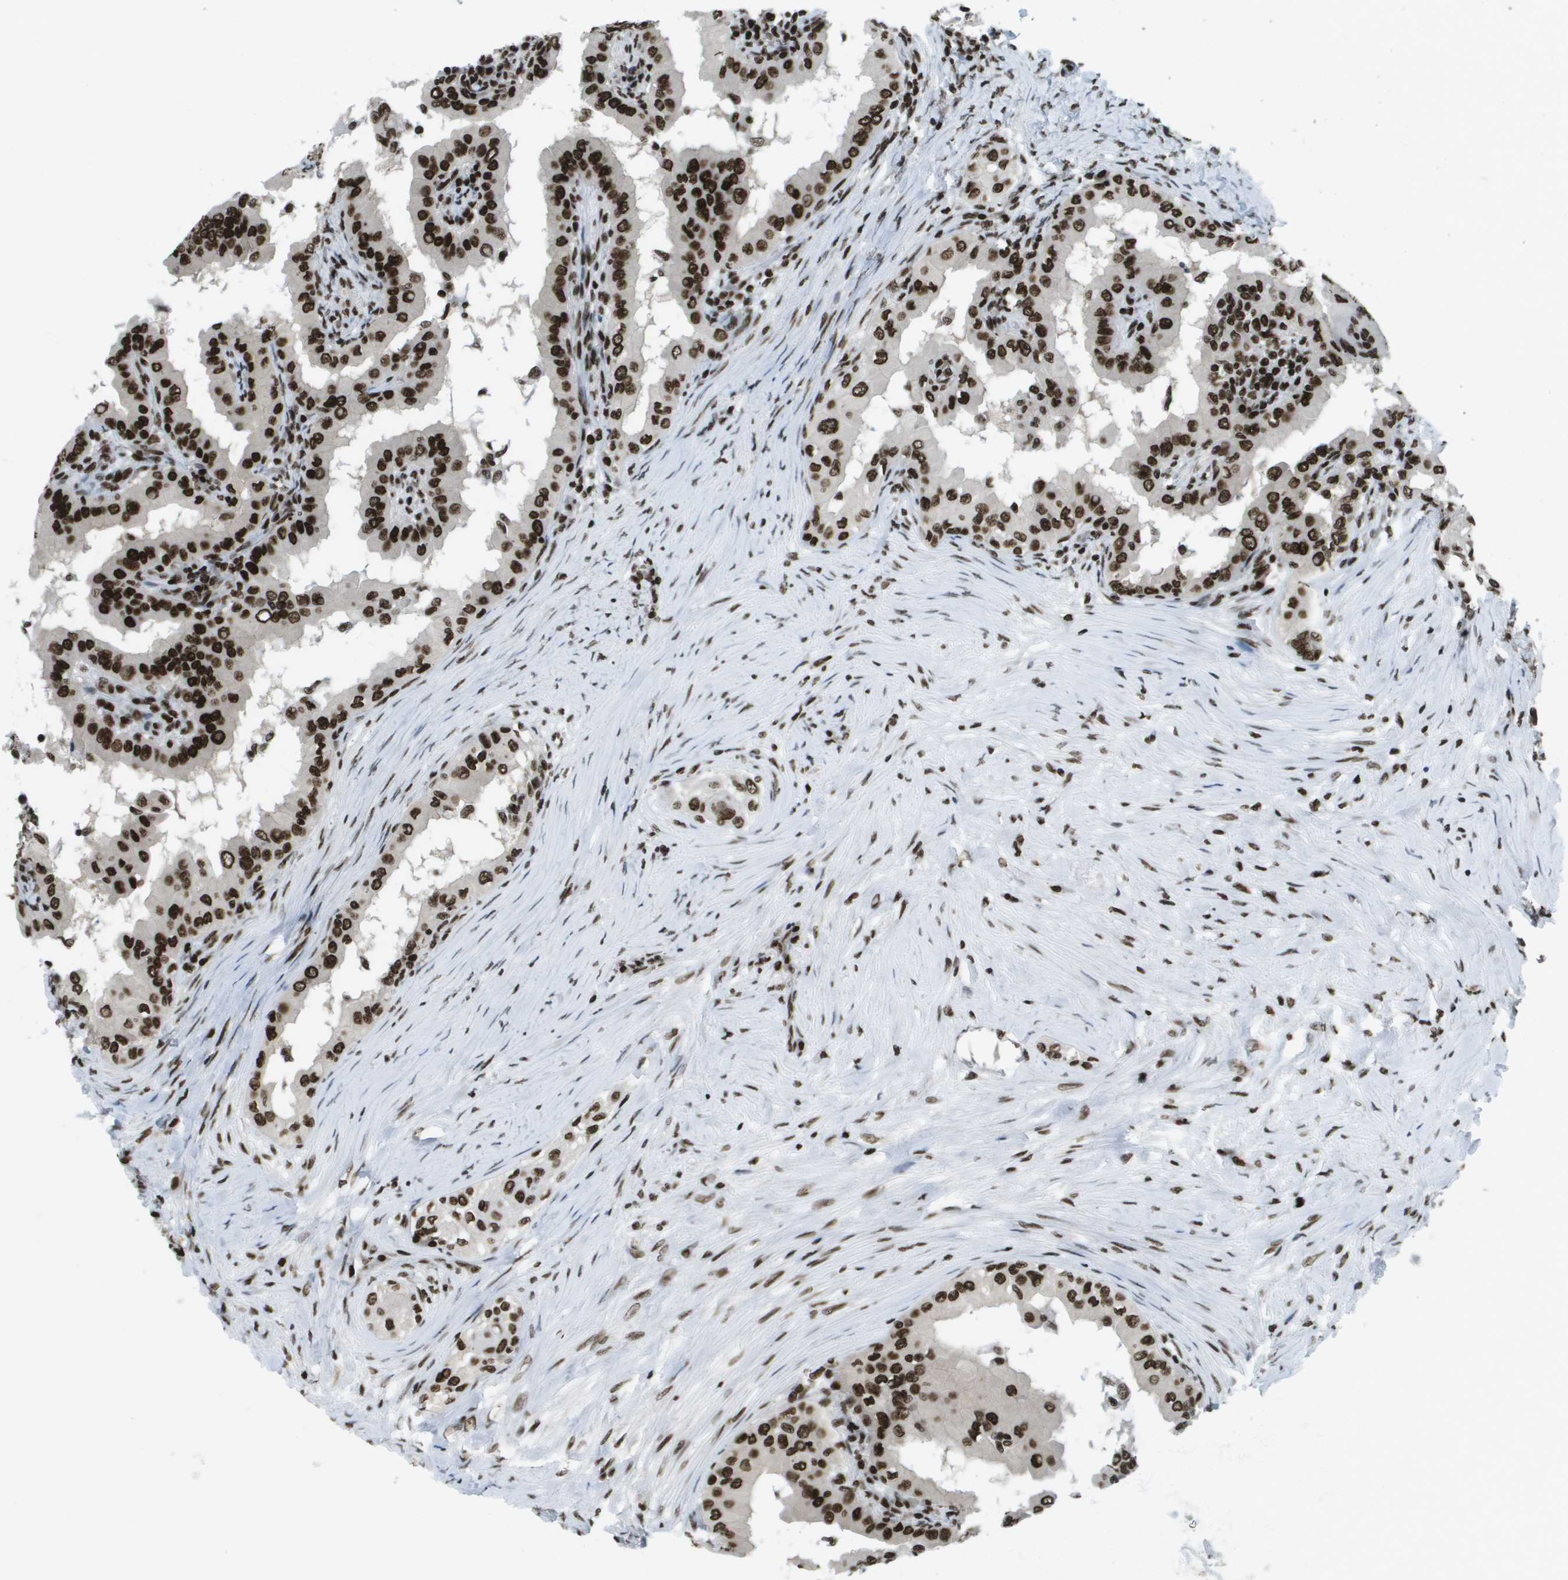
{"staining": {"intensity": "strong", "quantity": ">75%", "location": "nuclear"}, "tissue": "thyroid cancer", "cell_type": "Tumor cells", "image_type": "cancer", "snomed": [{"axis": "morphology", "description": "Papillary adenocarcinoma, NOS"}, {"axis": "topography", "description": "Thyroid gland"}], "caption": "Tumor cells show high levels of strong nuclear expression in about >75% of cells in thyroid cancer.", "gene": "GLYR1", "patient": {"sex": "male", "age": 33}}